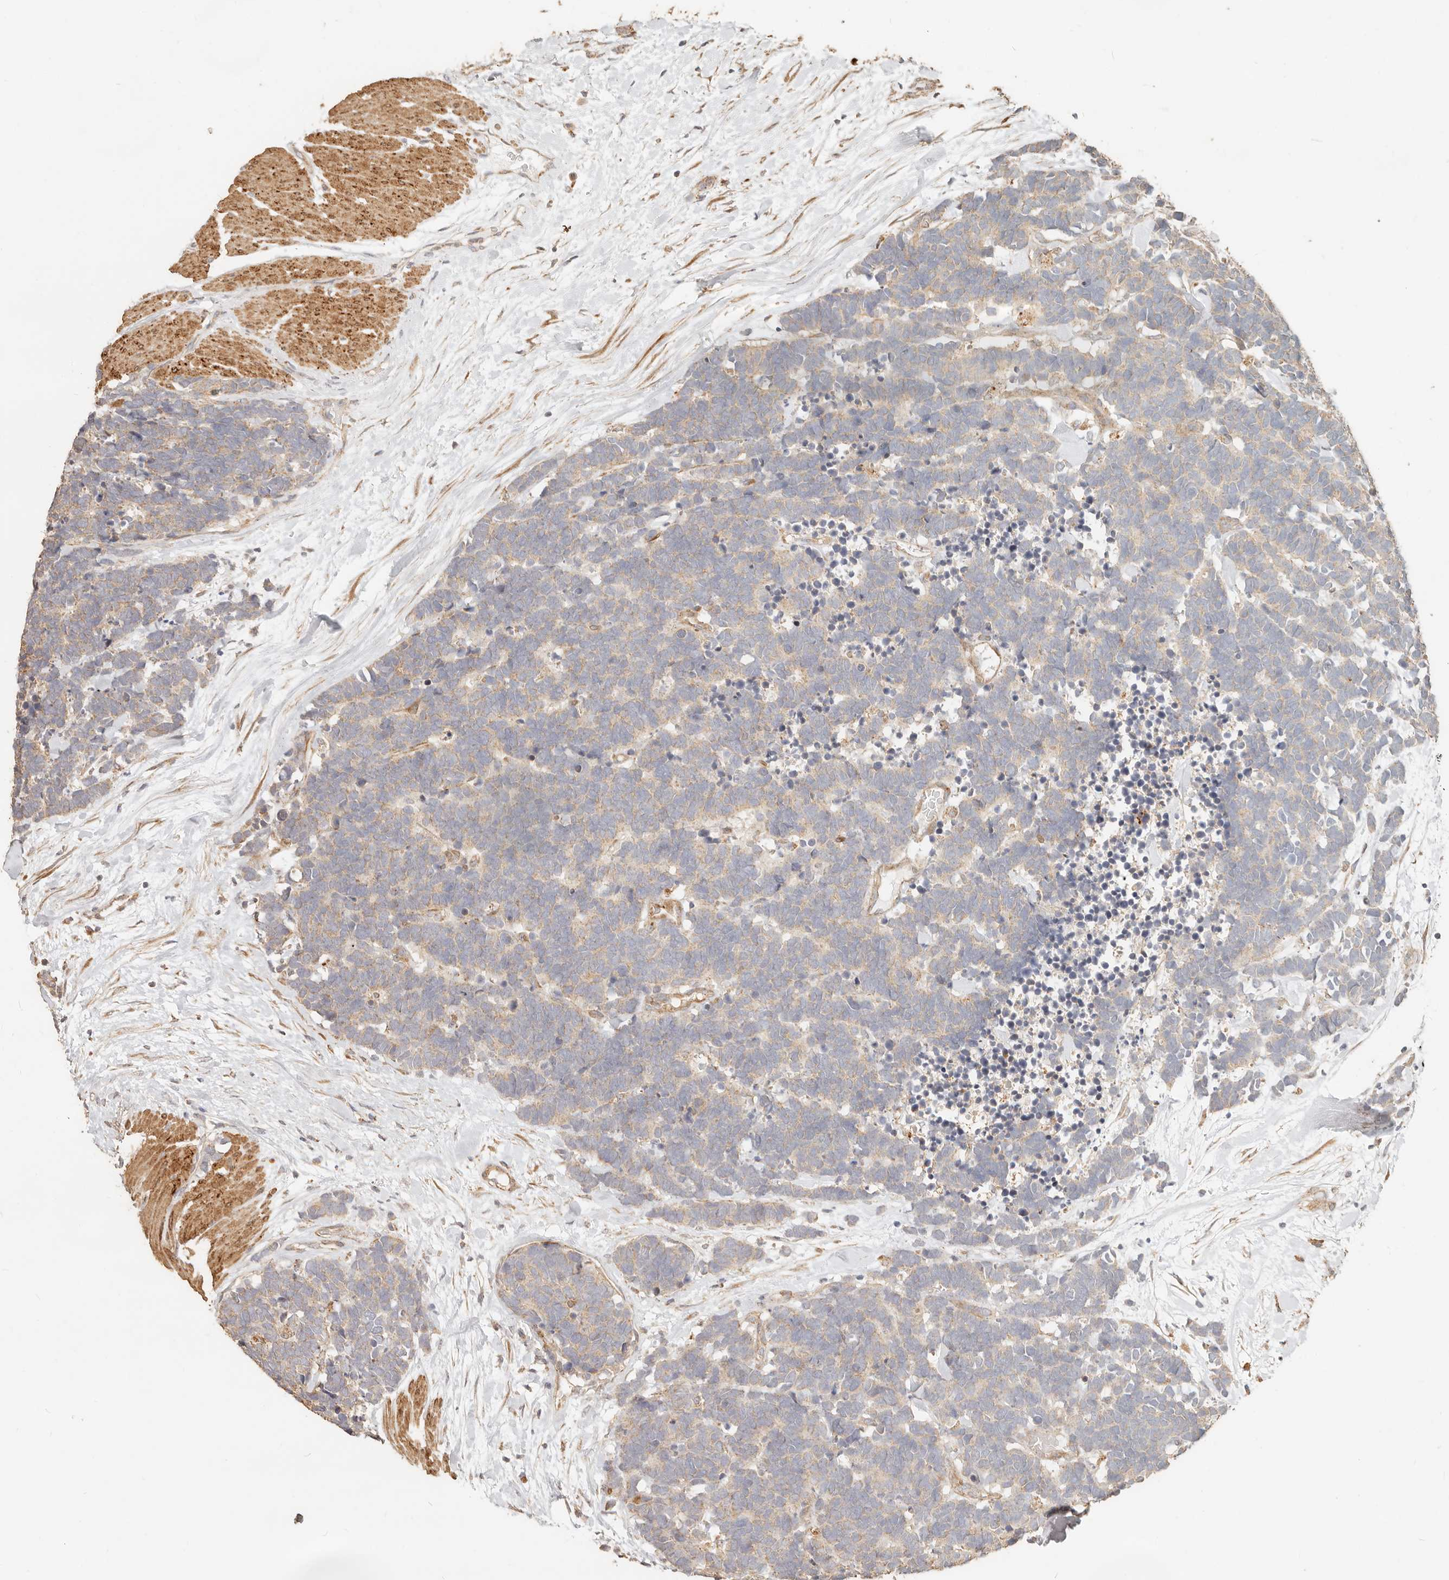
{"staining": {"intensity": "weak", "quantity": "<25%", "location": "cytoplasmic/membranous"}, "tissue": "carcinoid", "cell_type": "Tumor cells", "image_type": "cancer", "snomed": [{"axis": "morphology", "description": "Carcinoma, NOS"}, {"axis": "morphology", "description": "Carcinoid, malignant, NOS"}, {"axis": "topography", "description": "Urinary bladder"}], "caption": "Tumor cells show no significant protein staining in malignant carcinoid.", "gene": "PTPN22", "patient": {"sex": "male", "age": 57}}